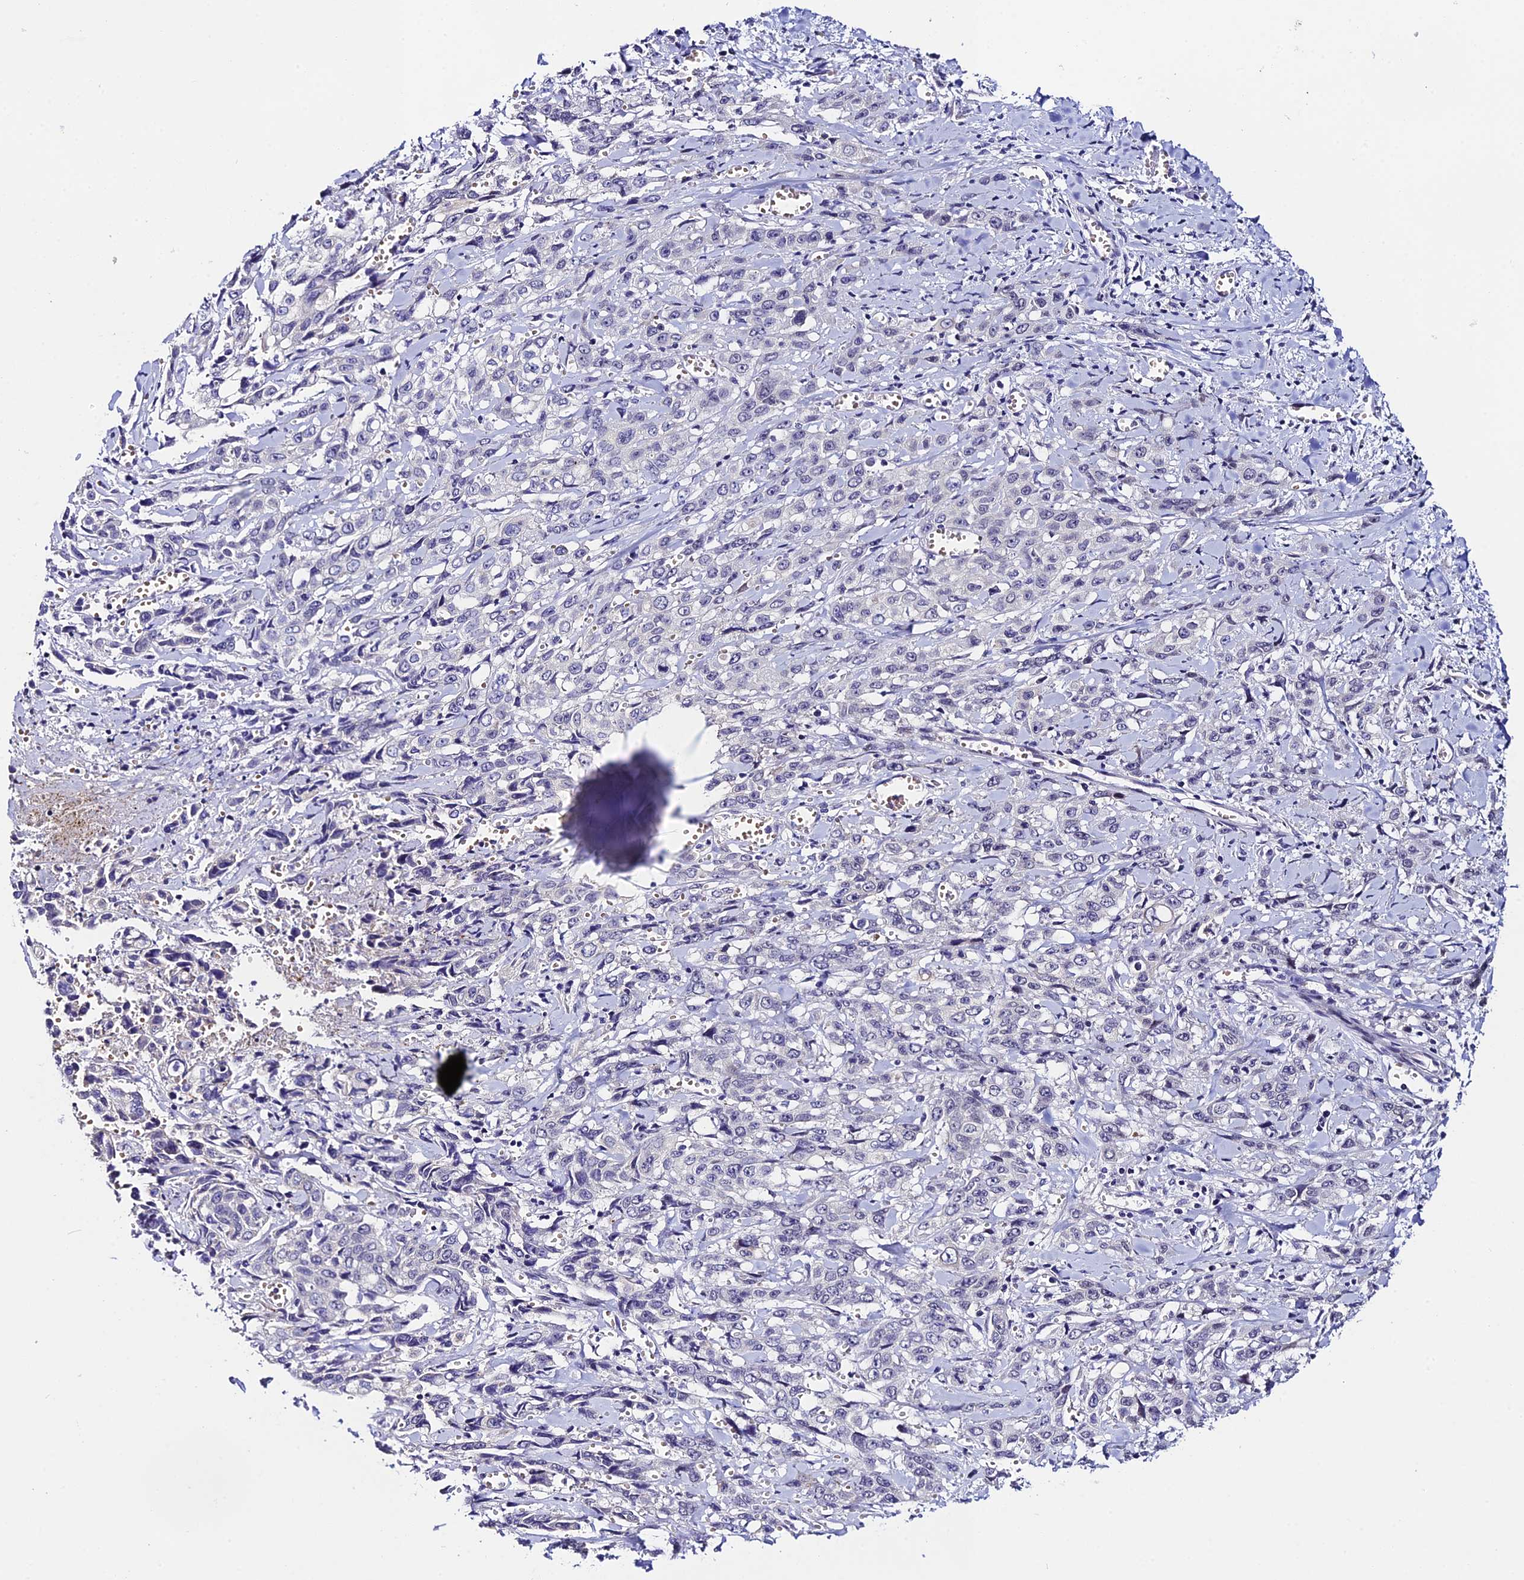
{"staining": {"intensity": "negative", "quantity": "none", "location": "none"}, "tissue": "stomach cancer", "cell_type": "Tumor cells", "image_type": "cancer", "snomed": [{"axis": "morphology", "description": "Adenocarcinoma, NOS"}, {"axis": "topography", "description": "Stomach, upper"}], "caption": "Tumor cells show no significant positivity in stomach cancer (adenocarcinoma).", "gene": "RASGEF1B", "patient": {"sex": "male", "age": 62}}